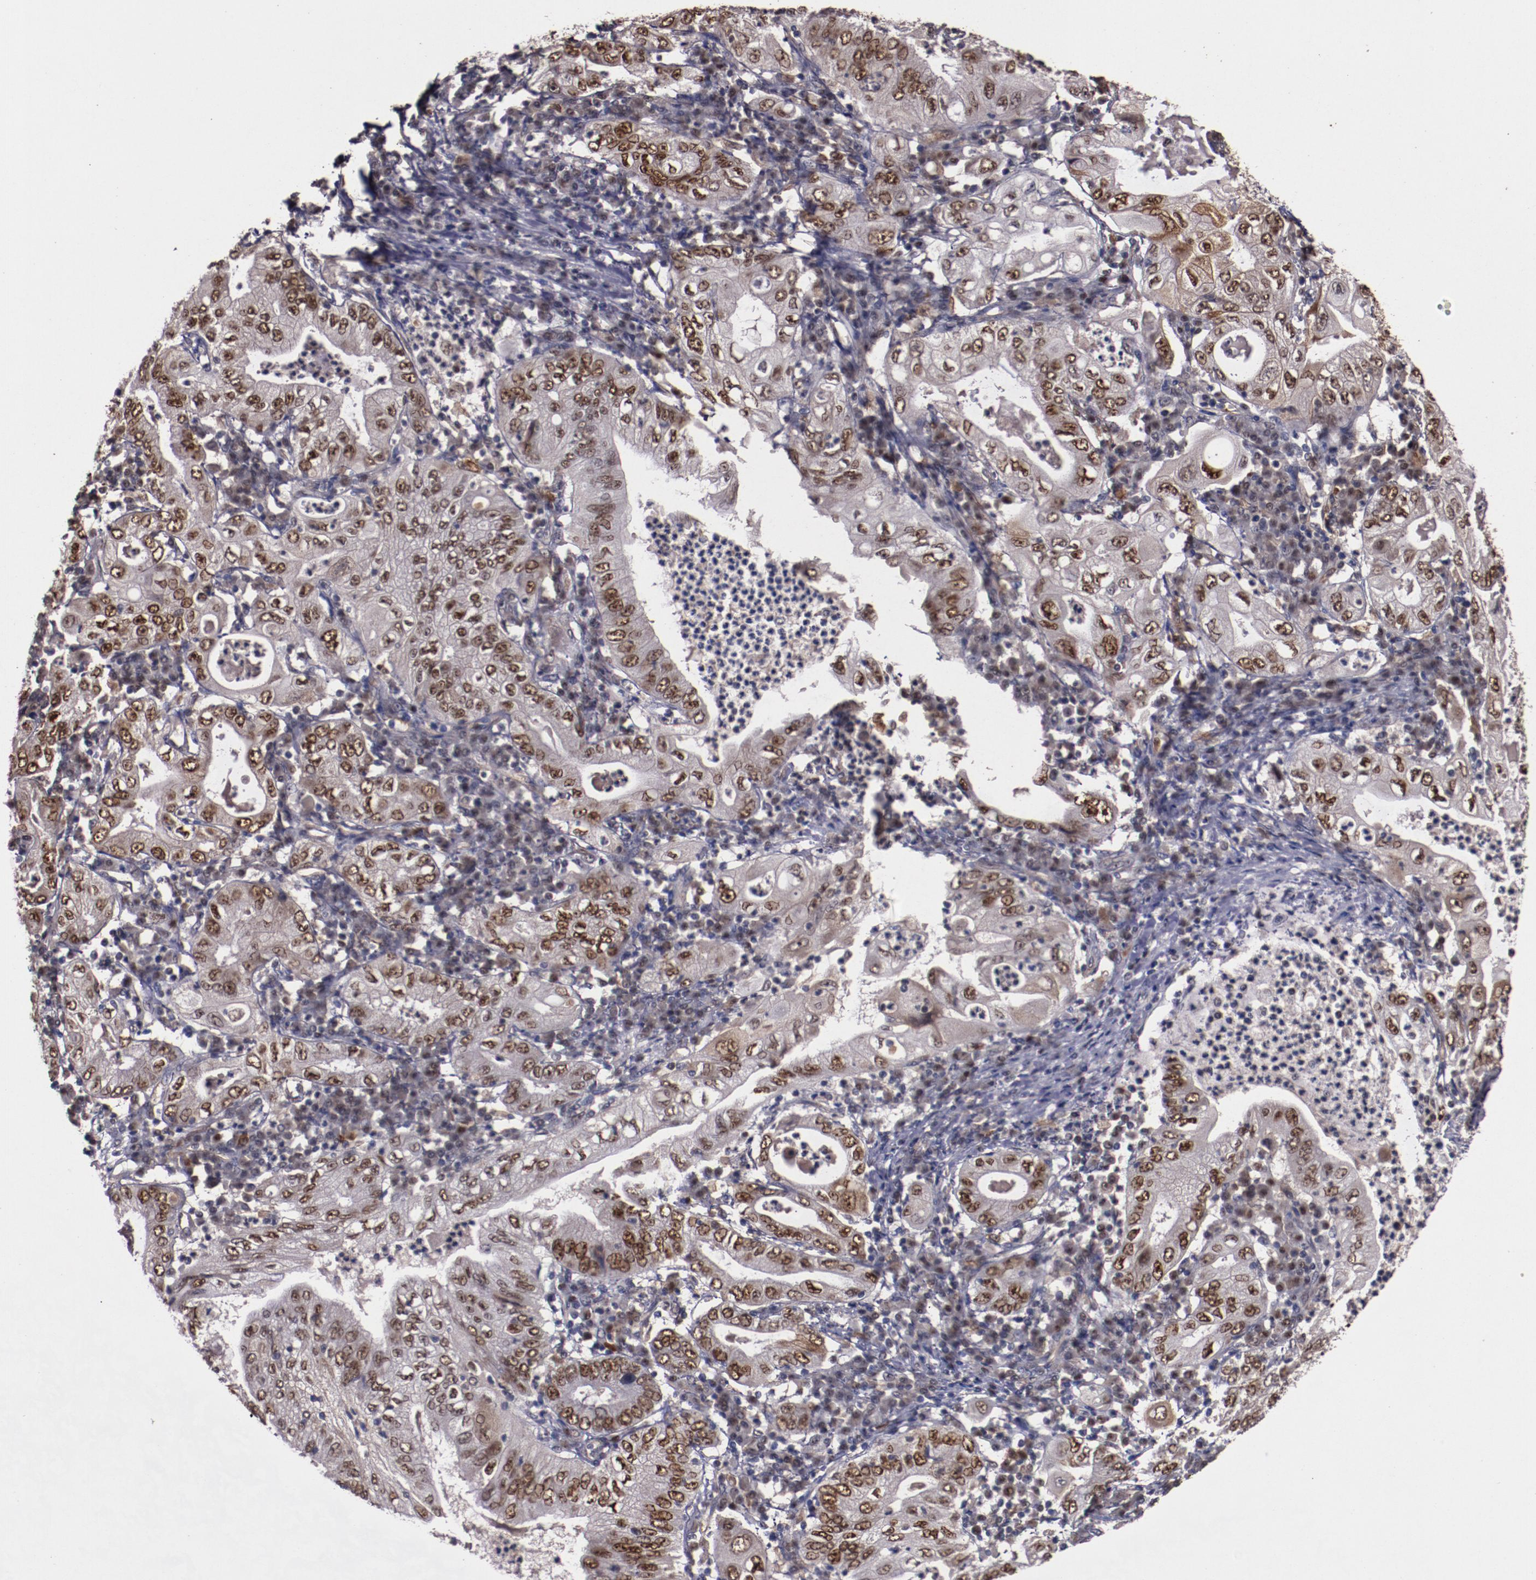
{"staining": {"intensity": "strong", "quantity": ">75%", "location": "nuclear"}, "tissue": "stomach cancer", "cell_type": "Tumor cells", "image_type": "cancer", "snomed": [{"axis": "morphology", "description": "Normal tissue, NOS"}, {"axis": "morphology", "description": "Adenocarcinoma, NOS"}, {"axis": "topography", "description": "Esophagus"}, {"axis": "topography", "description": "Stomach, upper"}, {"axis": "topography", "description": "Peripheral nerve tissue"}], "caption": "Stomach adenocarcinoma tissue shows strong nuclear staining in about >75% of tumor cells, visualized by immunohistochemistry.", "gene": "CHEK2", "patient": {"sex": "male", "age": 62}}